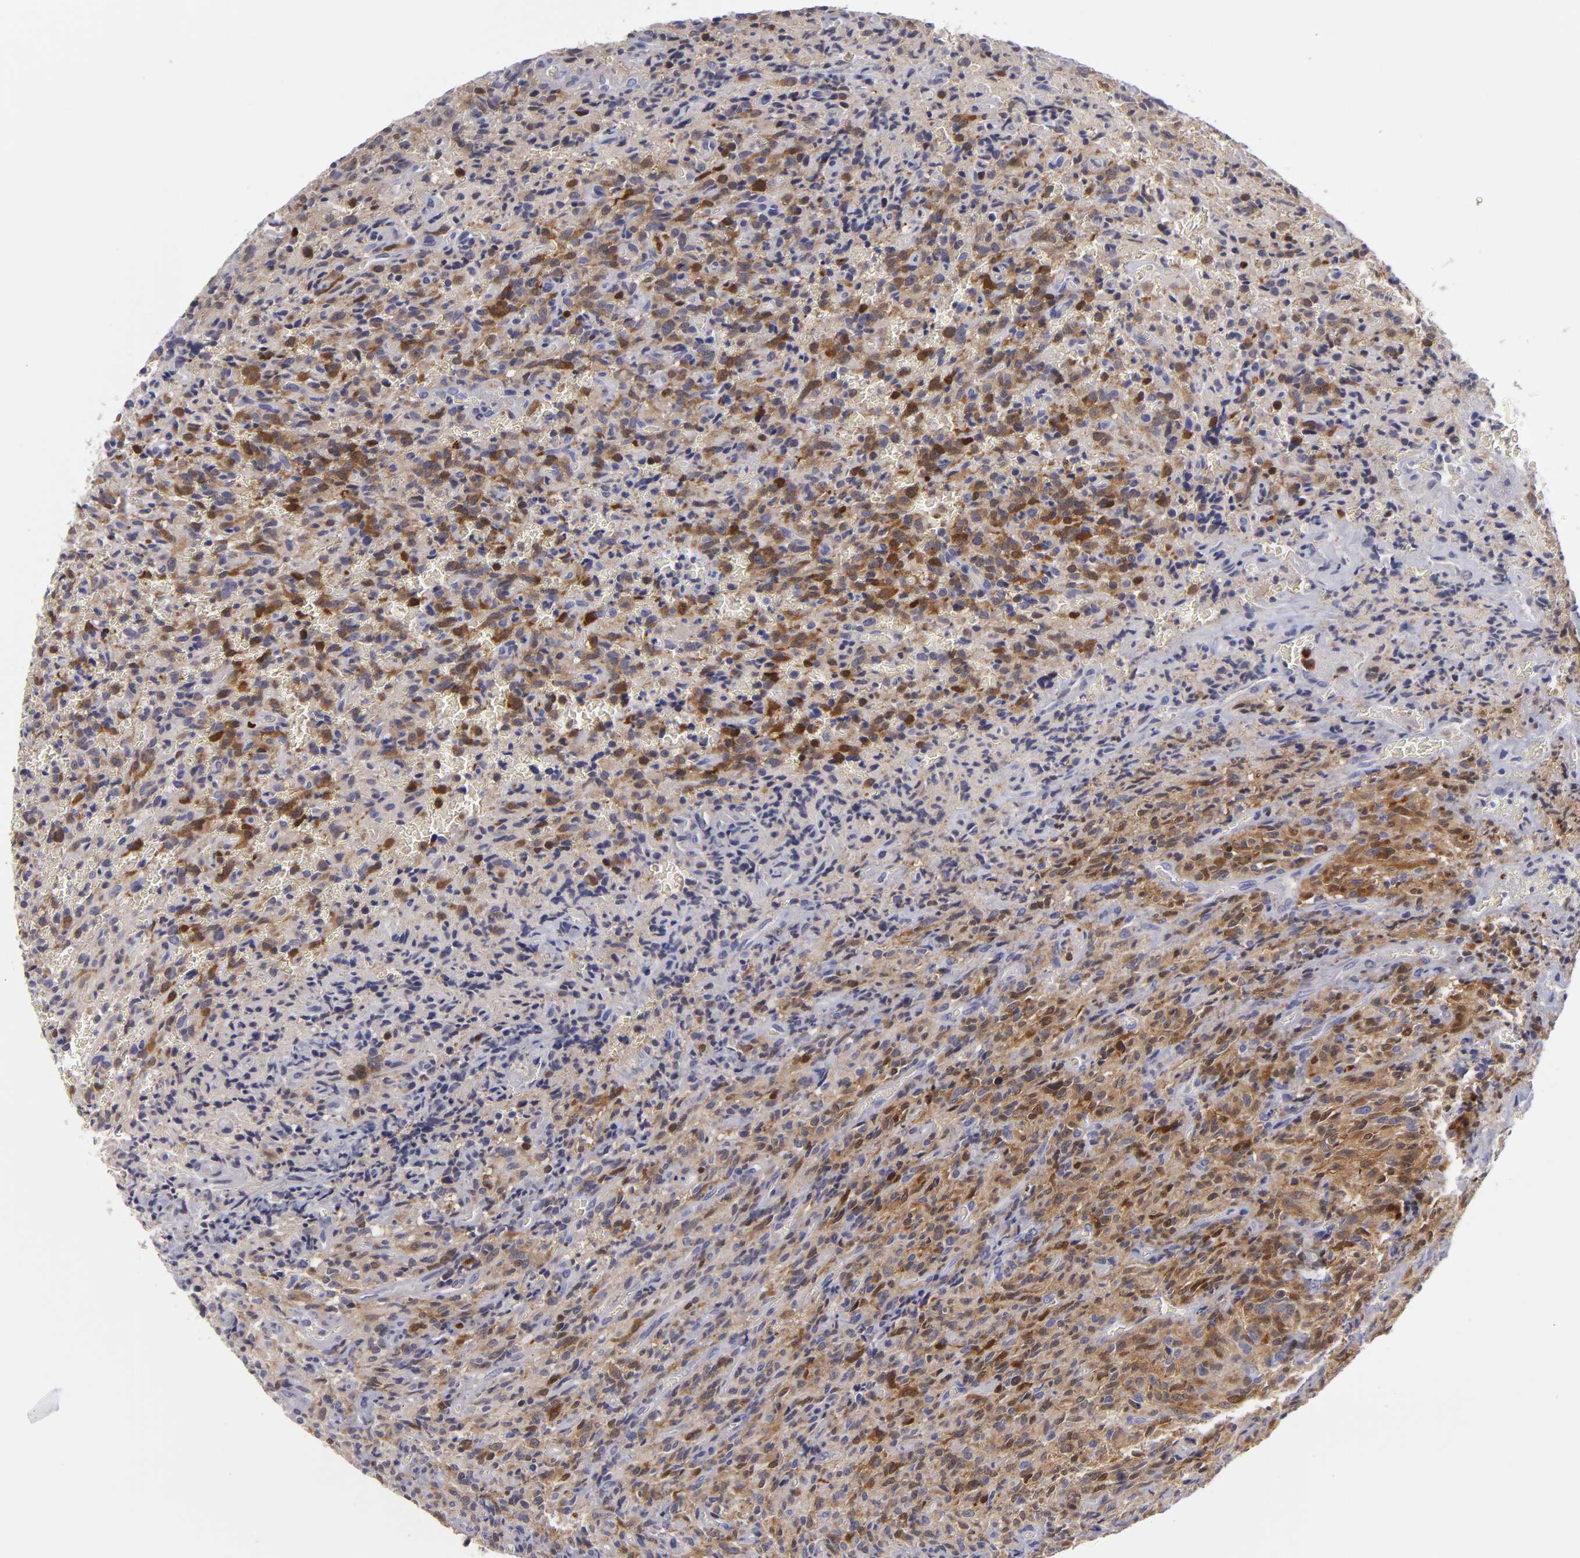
{"staining": {"intensity": "moderate", "quantity": "25%-75%", "location": "nuclear"}, "tissue": "glioma", "cell_type": "Tumor cells", "image_type": "cancer", "snomed": [{"axis": "morphology", "description": "Glioma, malignant, High grade"}, {"axis": "topography", "description": "Brain"}], "caption": "Tumor cells exhibit medium levels of moderate nuclear staining in about 25%-75% of cells in human malignant glioma (high-grade).", "gene": "EFS", "patient": {"sex": "male", "age": 56}}